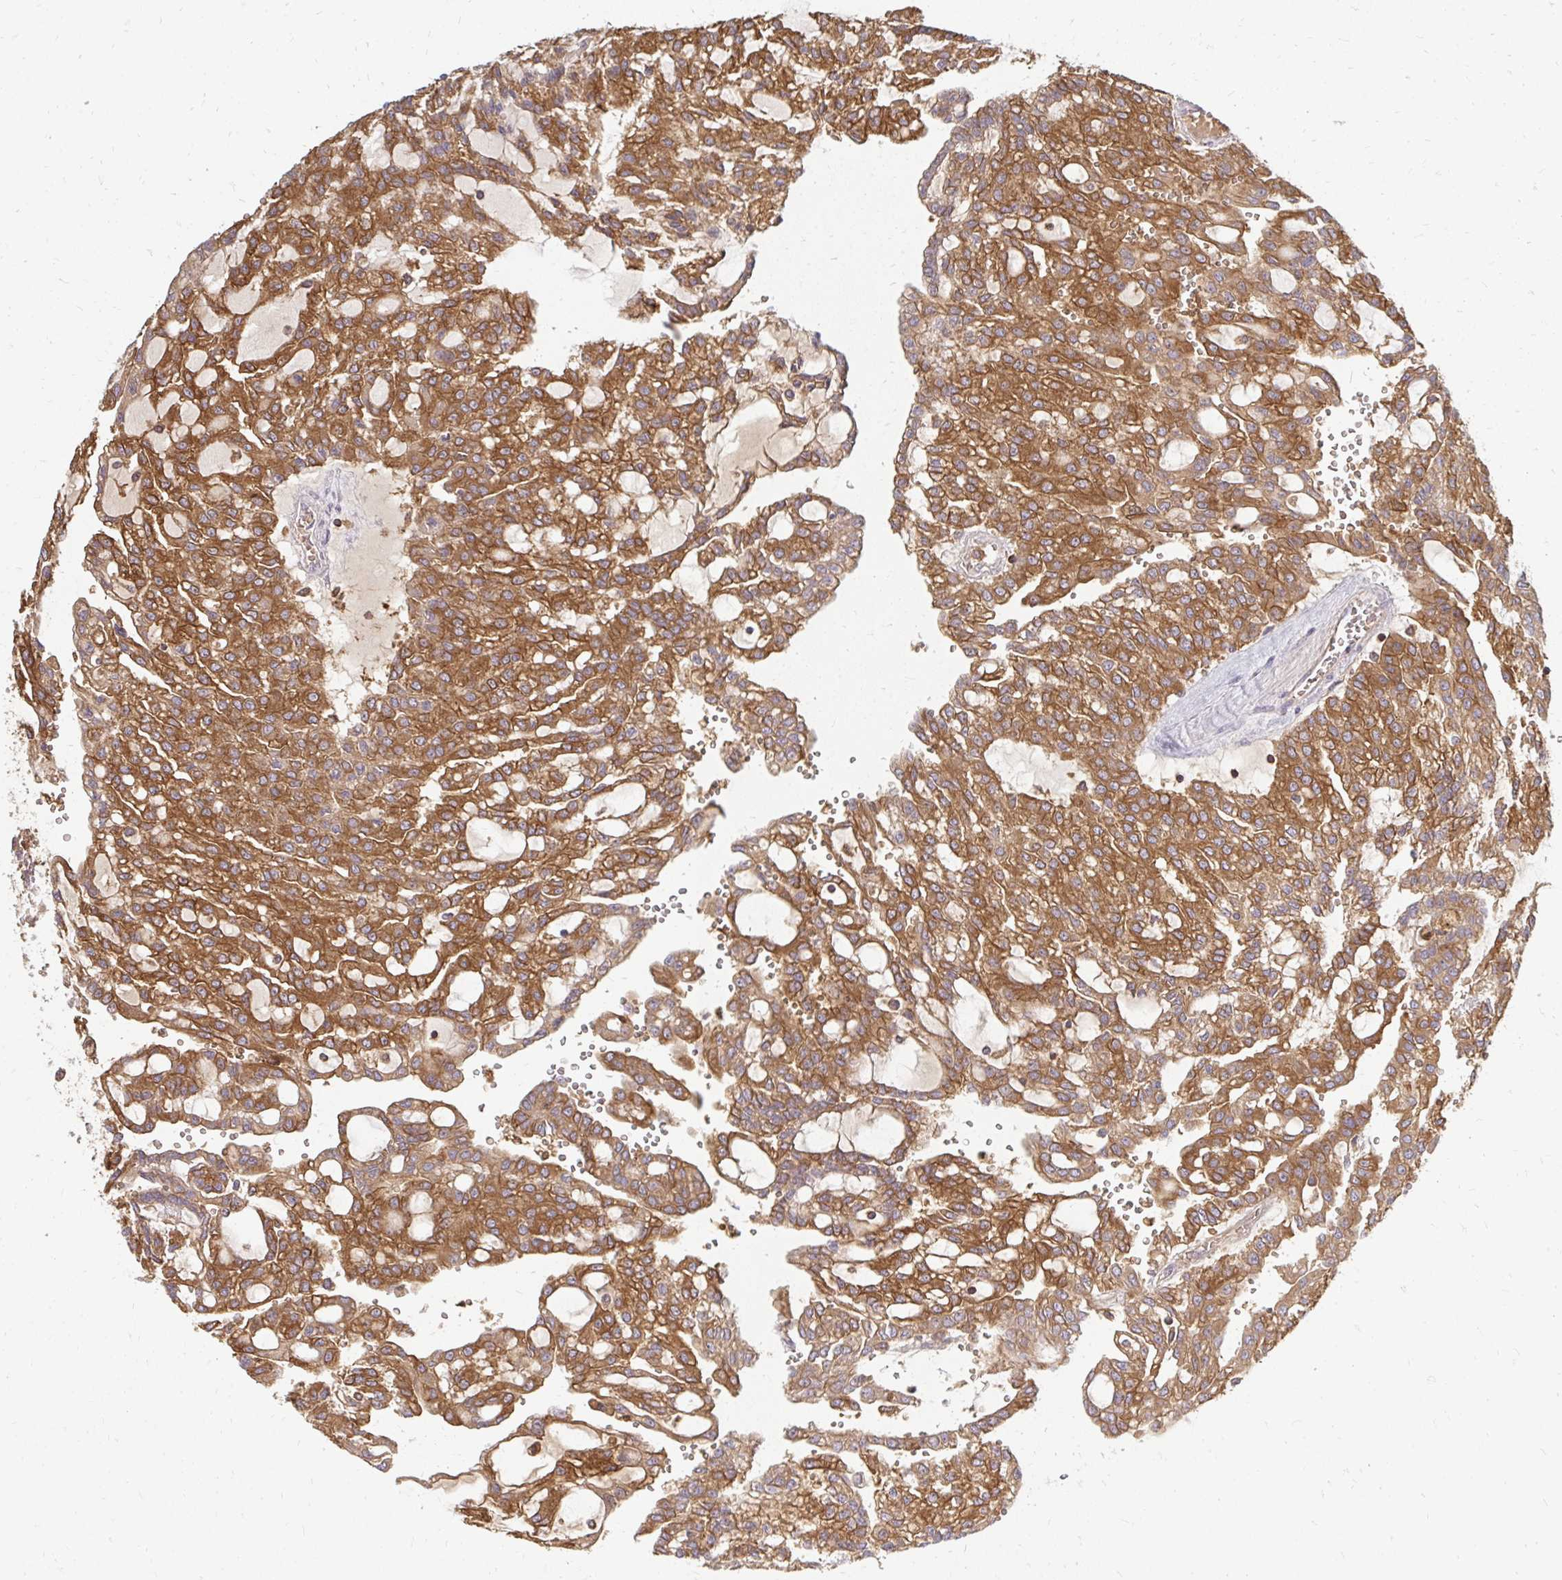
{"staining": {"intensity": "strong", "quantity": ">75%", "location": "cytoplasmic/membranous"}, "tissue": "renal cancer", "cell_type": "Tumor cells", "image_type": "cancer", "snomed": [{"axis": "morphology", "description": "Adenocarcinoma, NOS"}, {"axis": "topography", "description": "Kidney"}], "caption": "The histopathology image reveals staining of renal cancer, revealing strong cytoplasmic/membranous protein positivity (brown color) within tumor cells.", "gene": "ZNF285", "patient": {"sex": "male", "age": 63}}